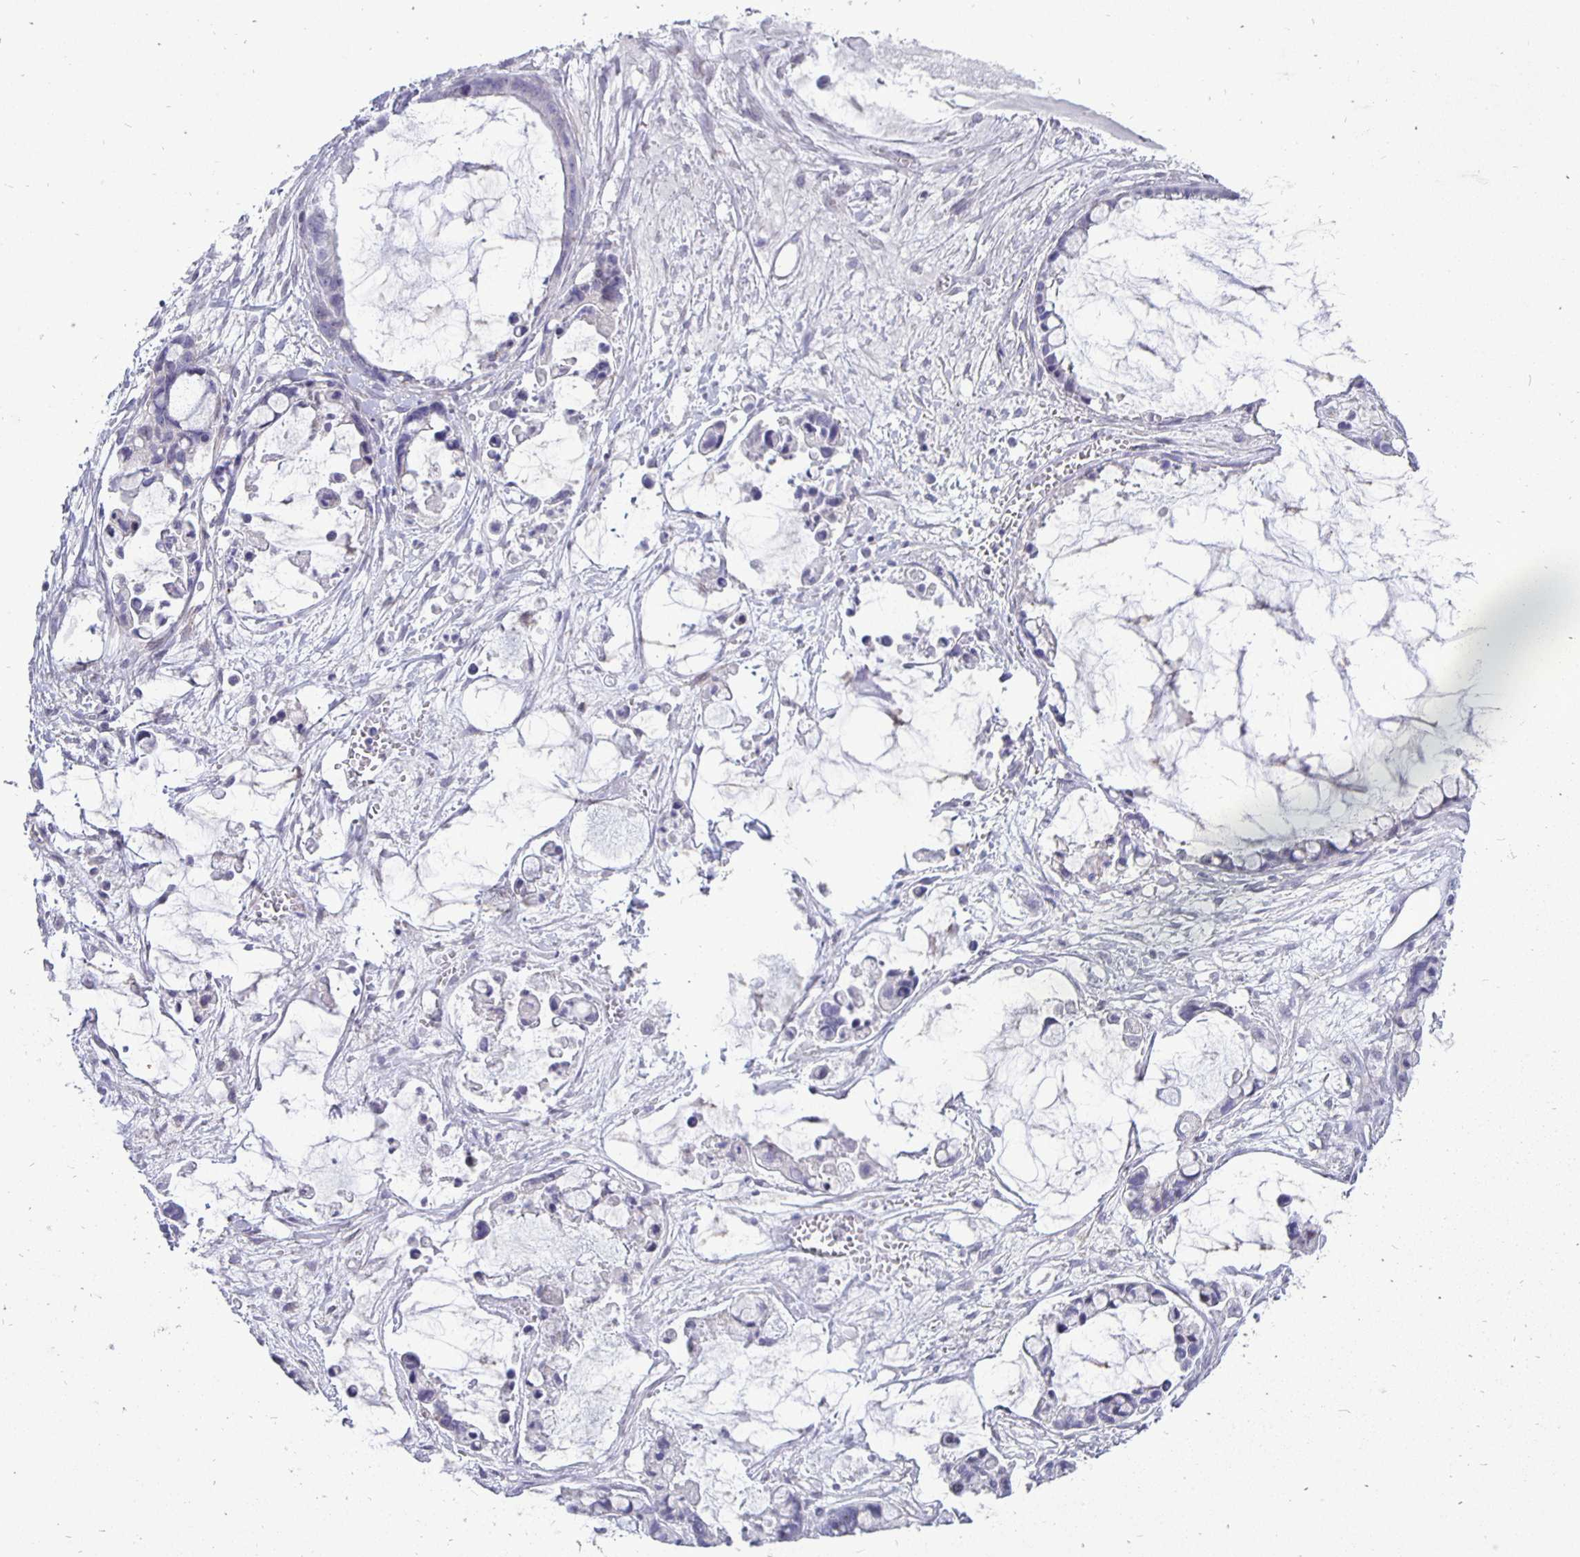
{"staining": {"intensity": "negative", "quantity": "none", "location": "none"}, "tissue": "ovarian cancer", "cell_type": "Tumor cells", "image_type": "cancer", "snomed": [{"axis": "morphology", "description": "Cystadenocarcinoma, mucinous, NOS"}, {"axis": "topography", "description": "Ovary"}], "caption": "DAB (3,3'-diaminobenzidine) immunohistochemical staining of ovarian cancer reveals no significant positivity in tumor cells.", "gene": "ERBB2", "patient": {"sex": "female", "age": 63}}